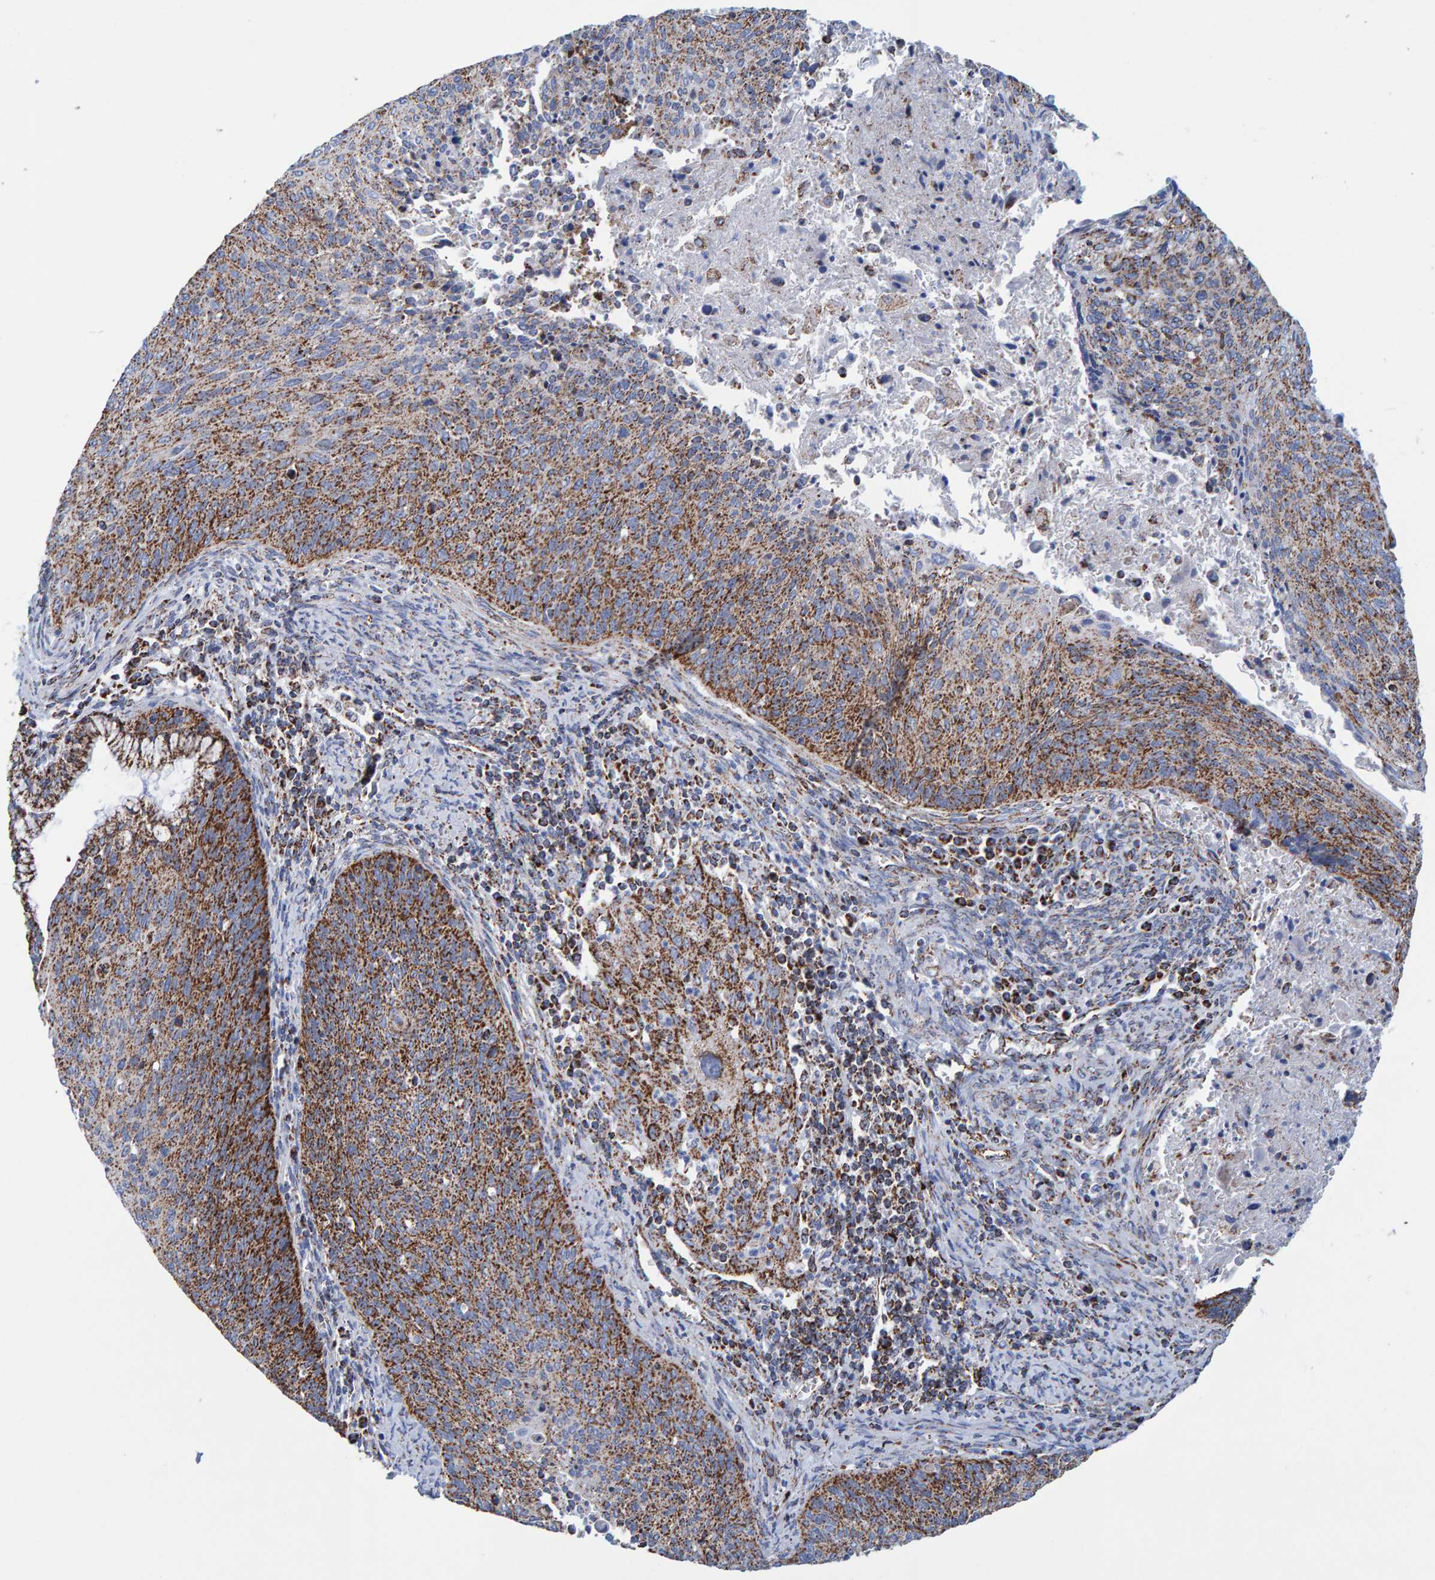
{"staining": {"intensity": "strong", "quantity": ">75%", "location": "cytoplasmic/membranous"}, "tissue": "cervical cancer", "cell_type": "Tumor cells", "image_type": "cancer", "snomed": [{"axis": "morphology", "description": "Squamous cell carcinoma, NOS"}, {"axis": "topography", "description": "Cervix"}], "caption": "A brown stain shows strong cytoplasmic/membranous expression of a protein in human cervical cancer tumor cells. (DAB IHC, brown staining for protein, blue staining for nuclei).", "gene": "ENSG00000262660", "patient": {"sex": "female", "age": 55}}